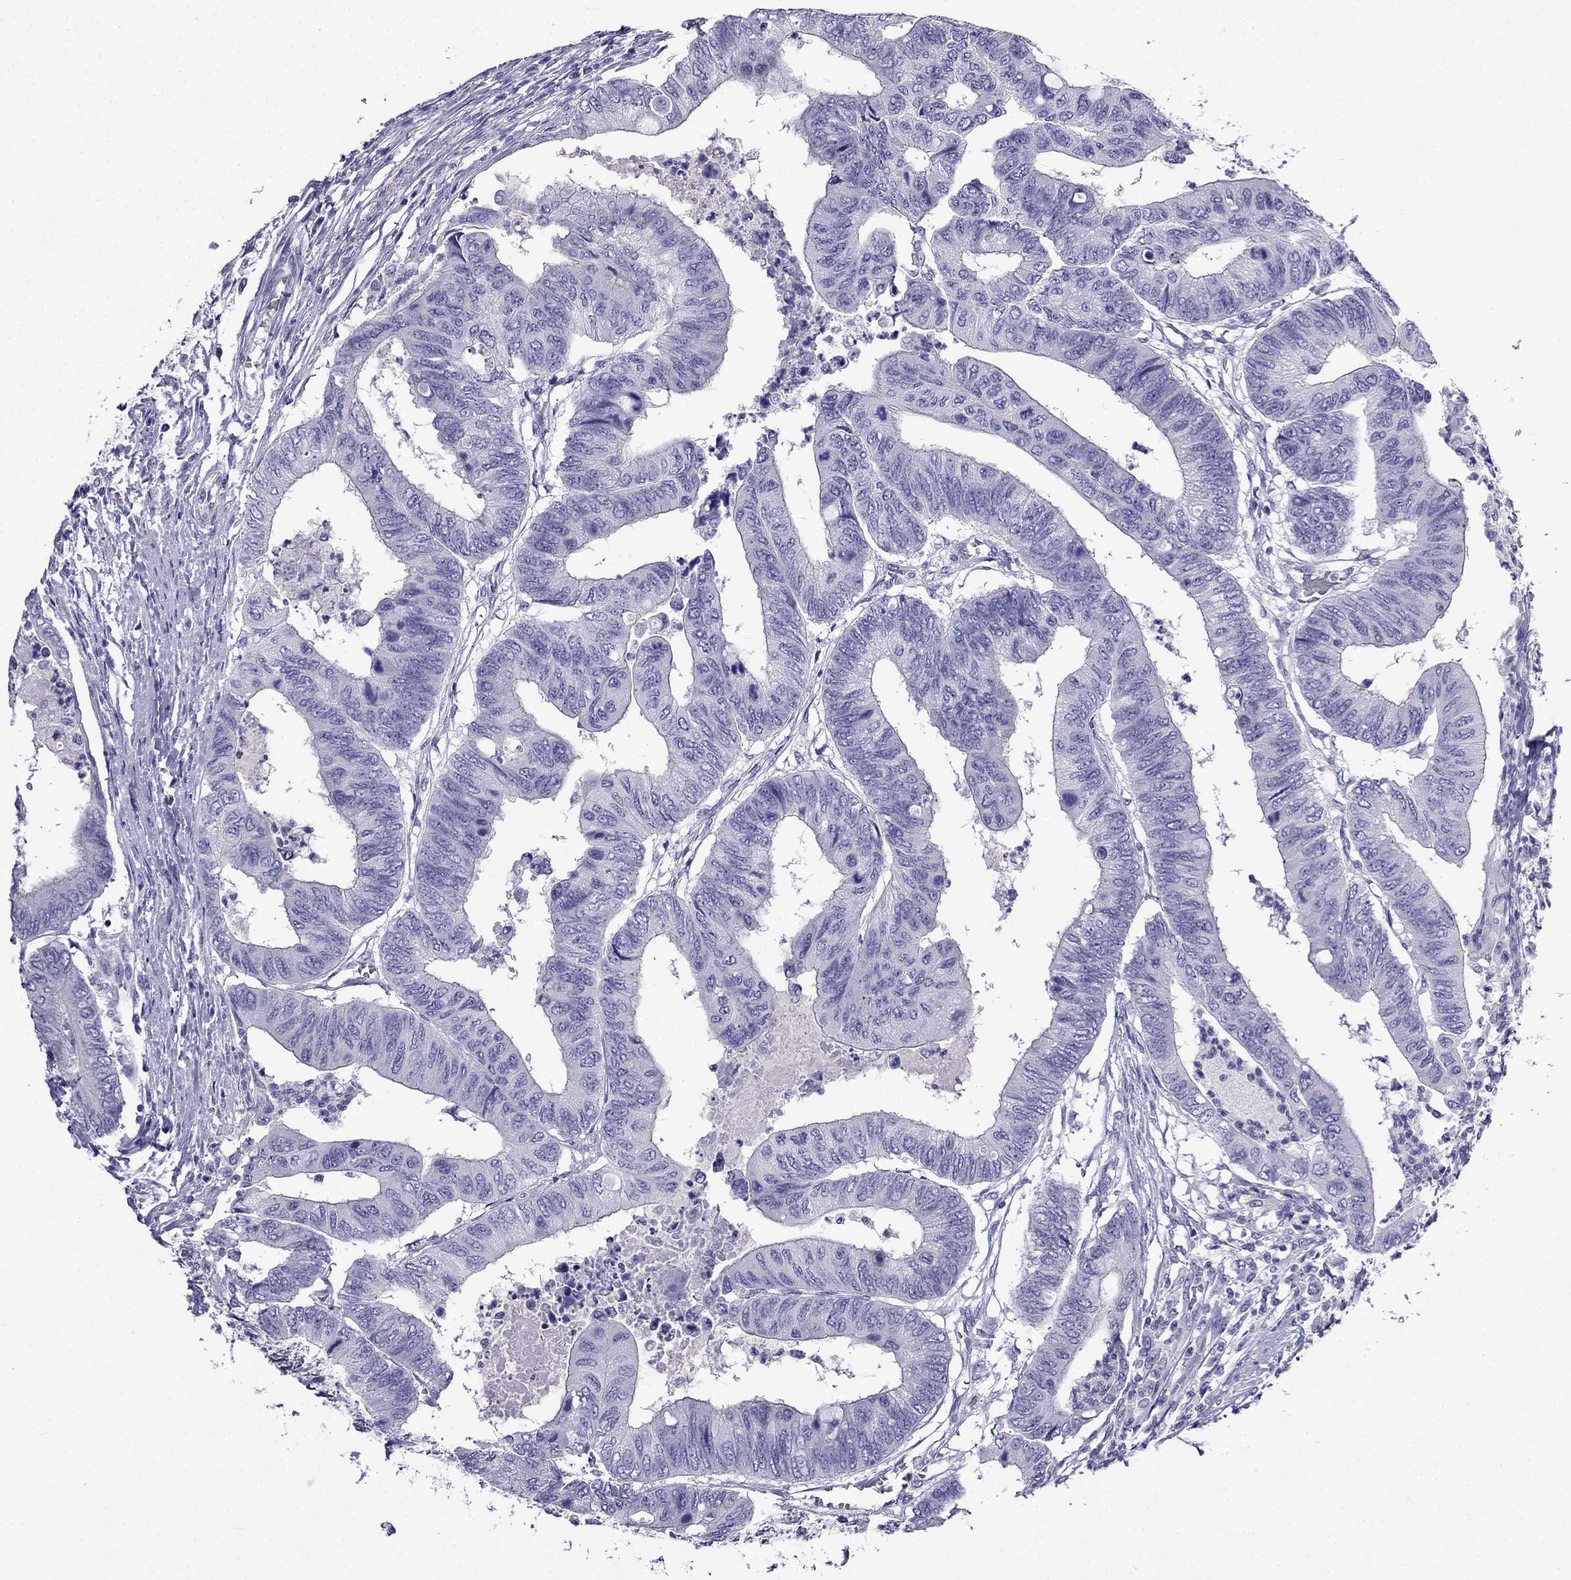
{"staining": {"intensity": "negative", "quantity": "none", "location": "none"}, "tissue": "colorectal cancer", "cell_type": "Tumor cells", "image_type": "cancer", "snomed": [{"axis": "morphology", "description": "Normal tissue, NOS"}, {"axis": "morphology", "description": "Adenocarcinoma, NOS"}, {"axis": "topography", "description": "Rectum"}, {"axis": "topography", "description": "Peripheral nerve tissue"}], "caption": "The image displays no significant staining in tumor cells of colorectal cancer (adenocarcinoma).", "gene": "SCNN1D", "patient": {"sex": "male", "age": 92}}